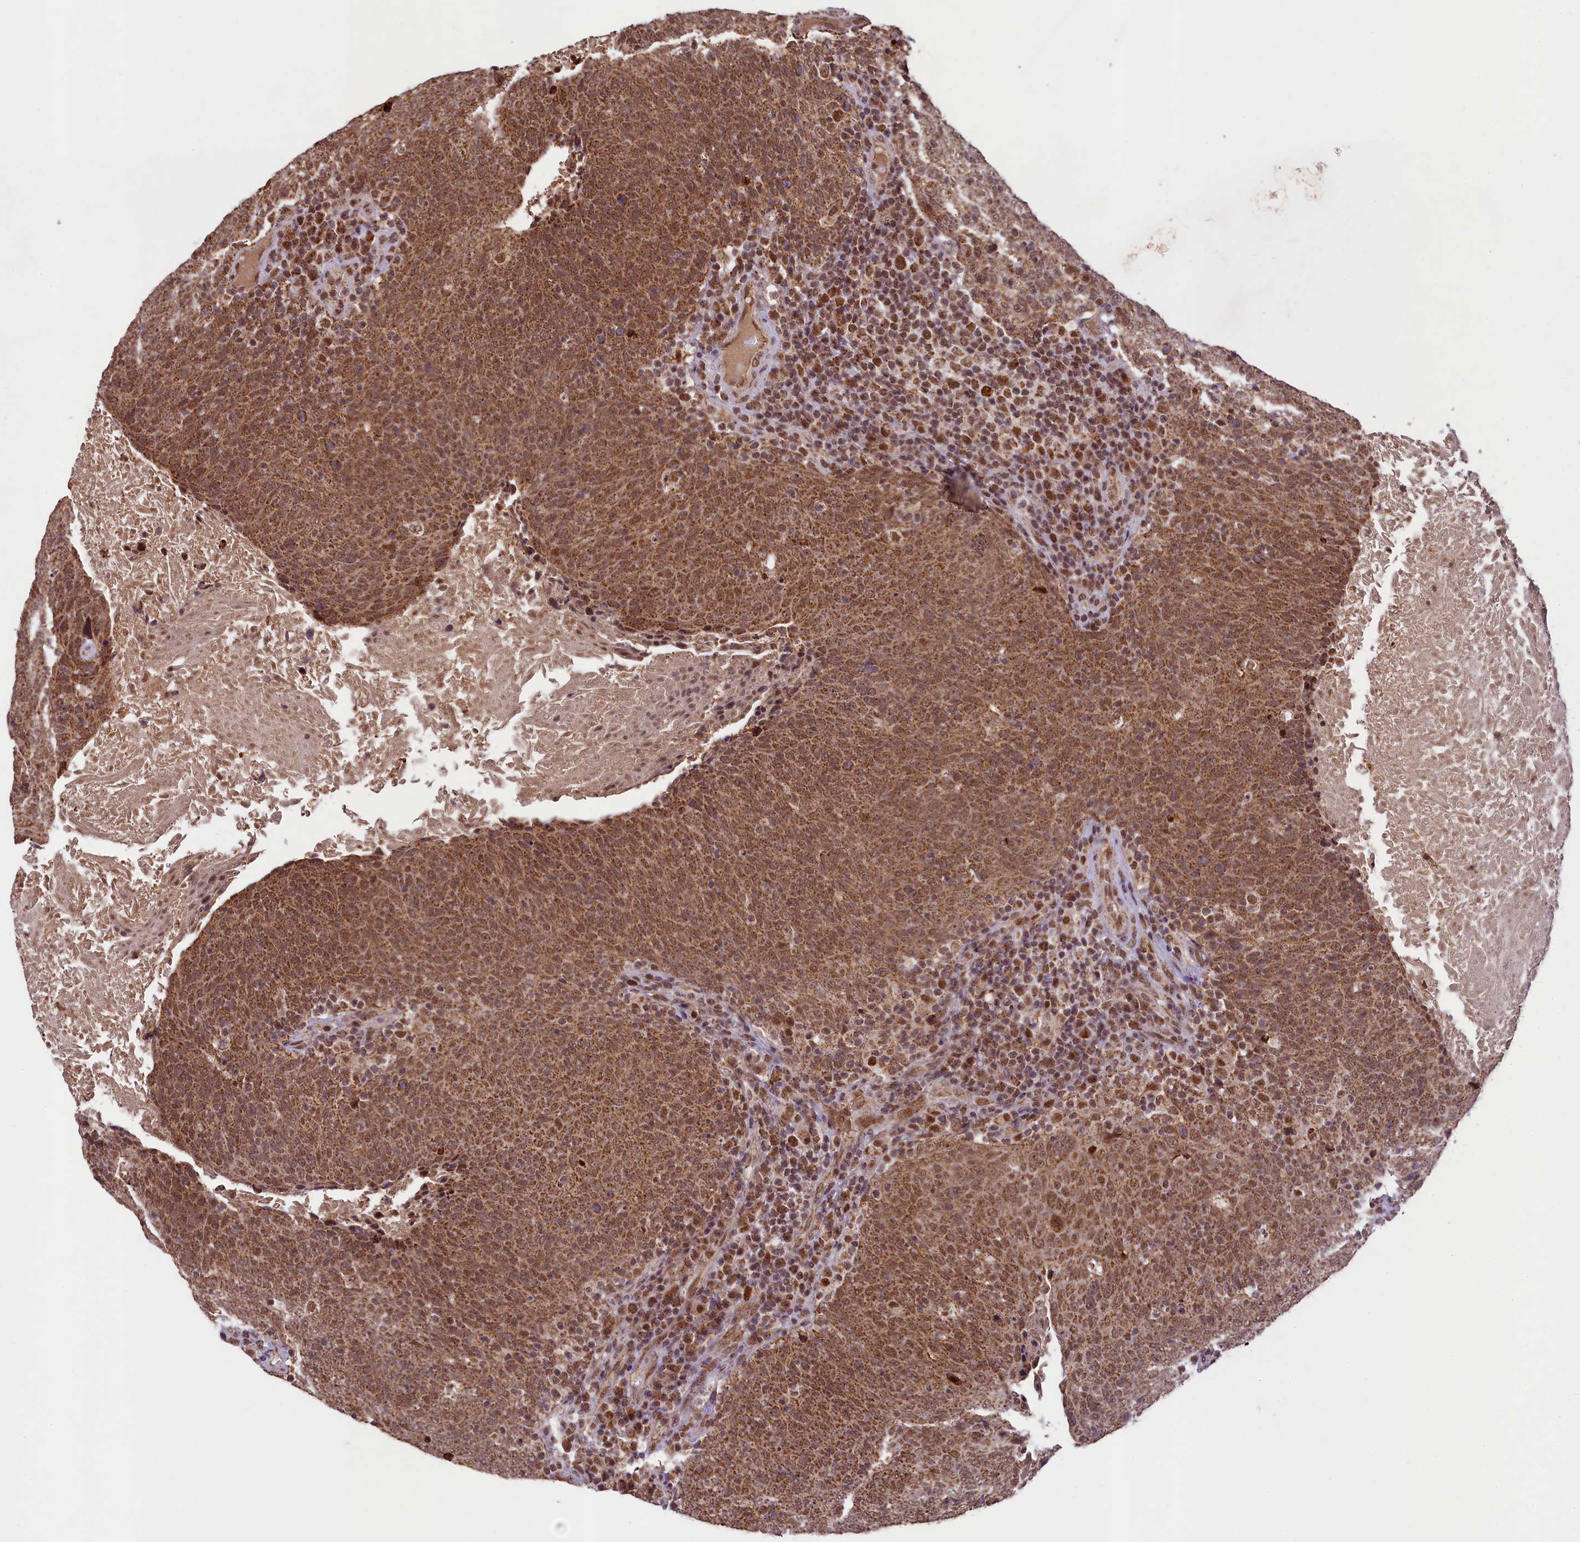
{"staining": {"intensity": "strong", "quantity": ">75%", "location": "cytoplasmic/membranous,nuclear"}, "tissue": "head and neck cancer", "cell_type": "Tumor cells", "image_type": "cancer", "snomed": [{"axis": "morphology", "description": "Squamous cell carcinoma, NOS"}, {"axis": "morphology", "description": "Squamous cell carcinoma, metastatic, NOS"}, {"axis": "topography", "description": "Lymph node"}, {"axis": "topography", "description": "Head-Neck"}], "caption": "This micrograph shows head and neck cancer stained with immunohistochemistry to label a protein in brown. The cytoplasmic/membranous and nuclear of tumor cells show strong positivity for the protein. Nuclei are counter-stained blue.", "gene": "PAF1", "patient": {"sex": "male", "age": 62}}